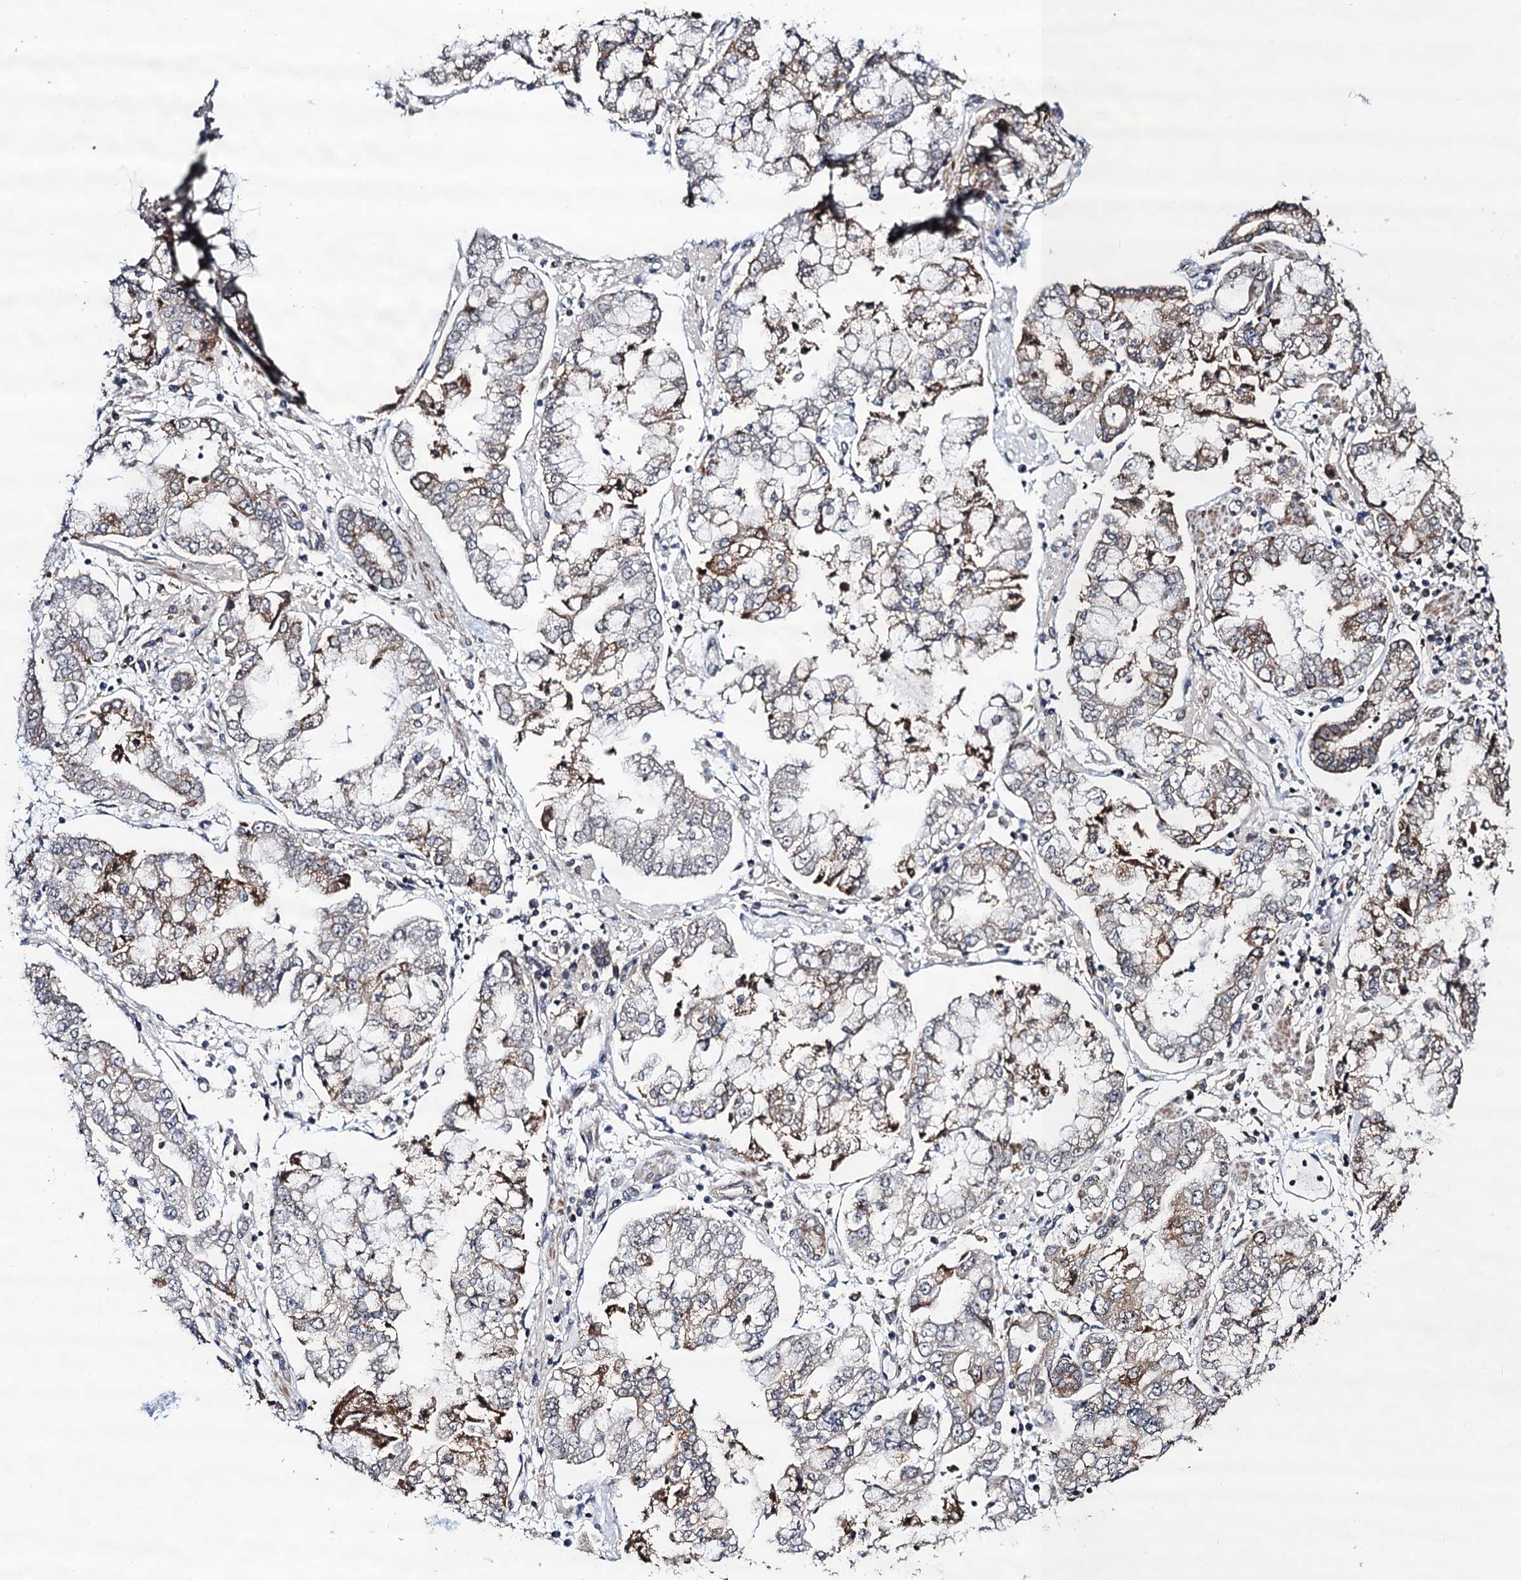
{"staining": {"intensity": "moderate", "quantity": "<25%", "location": "cytoplasmic/membranous"}, "tissue": "stomach cancer", "cell_type": "Tumor cells", "image_type": "cancer", "snomed": [{"axis": "morphology", "description": "Adenocarcinoma, NOS"}, {"axis": "topography", "description": "Stomach"}], "caption": "This histopathology image exhibits stomach cancer stained with immunohistochemistry to label a protein in brown. The cytoplasmic/membranous of tumor cells show moderate positivity for the protein. Nuclei are counter-stained blue.", "gene": "CMPK2", "patient": {"sex": "male", "age": 76}}